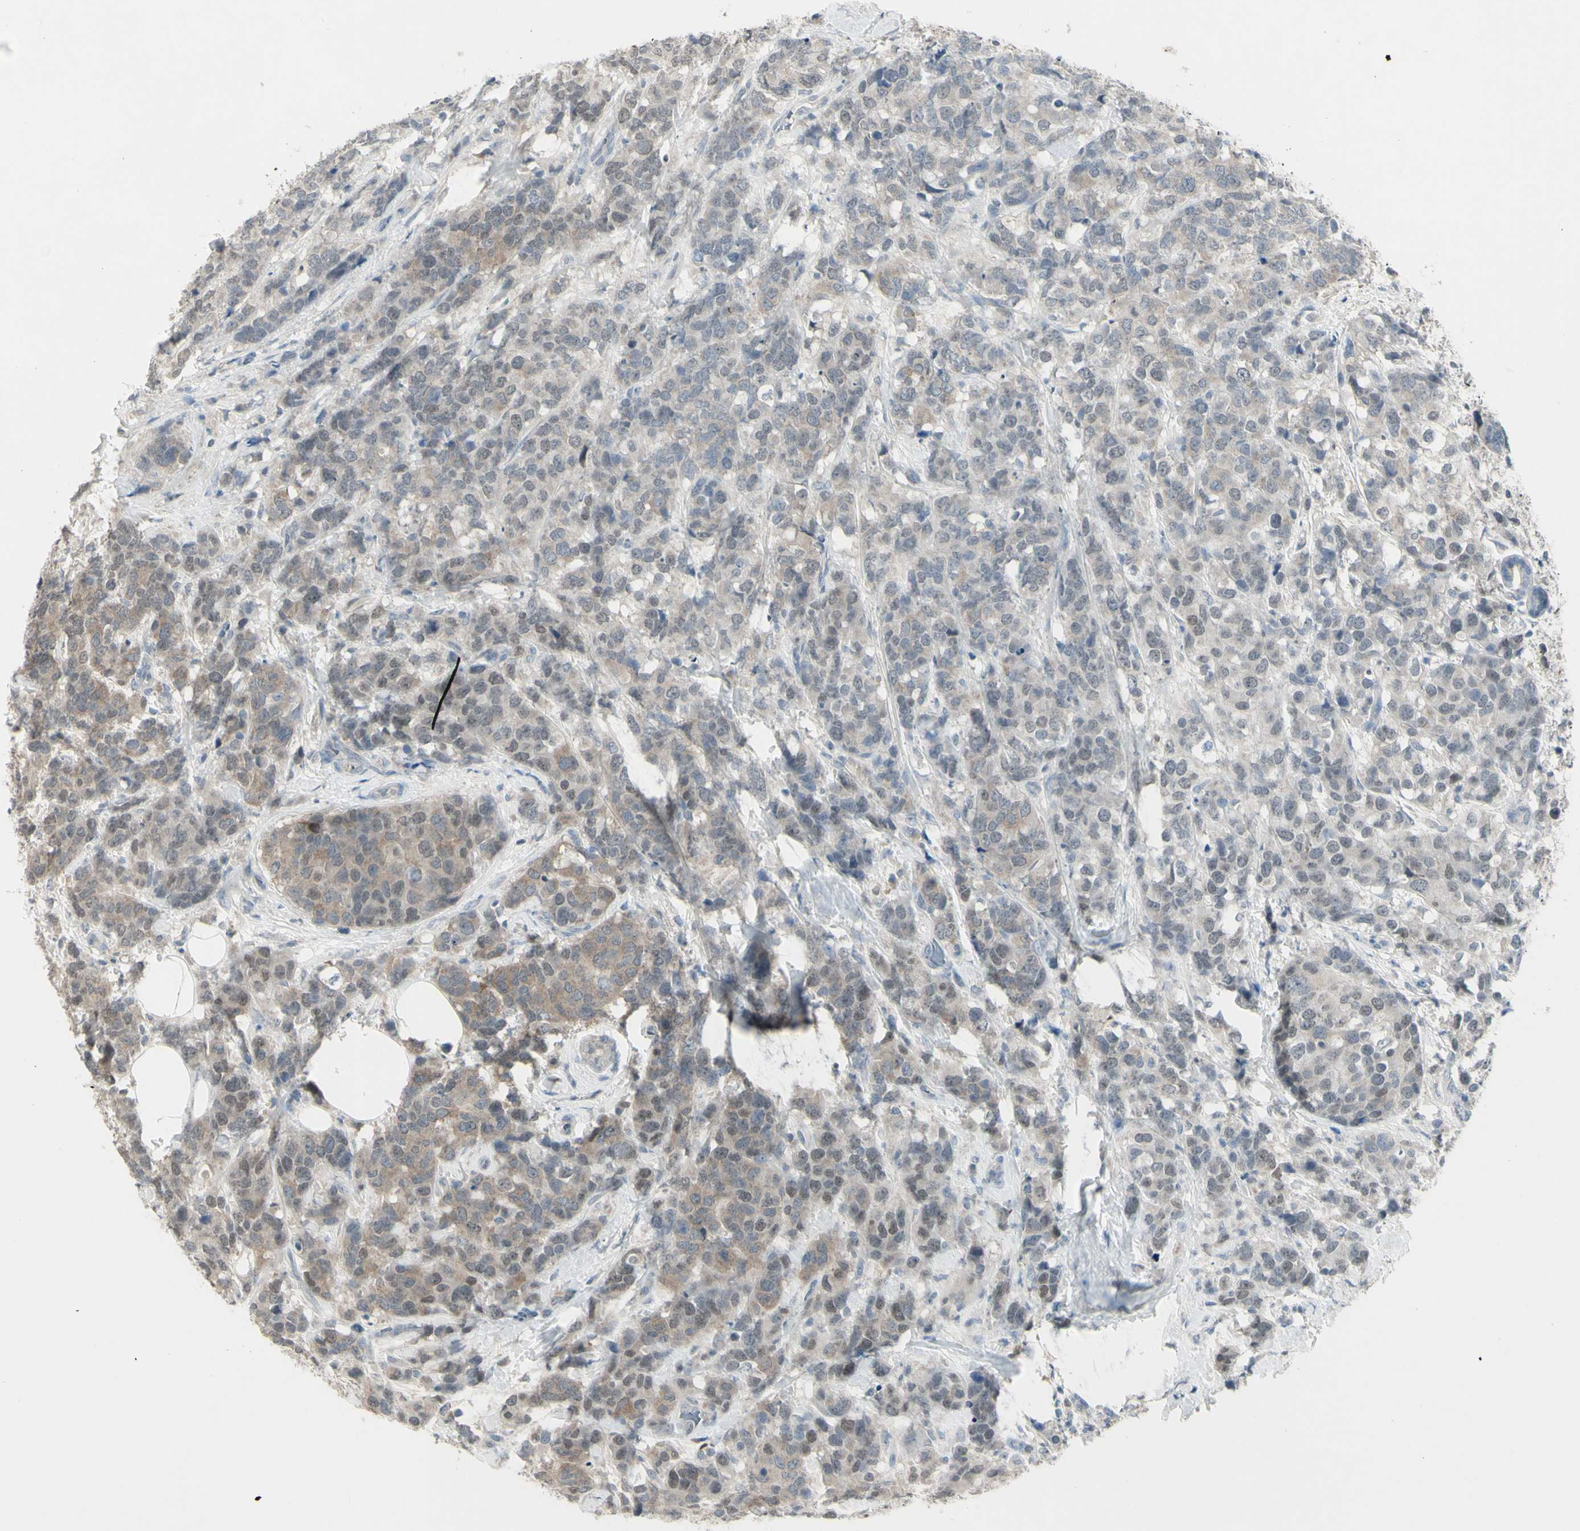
{"staining": {"intensity": "weak", "quantity": "25%-75%", "location": "cytoplasmic/membranous"}, "tissue": "breast cancer", "cell_type": "Tumor cells", "image_type": "cancer", "snomed": [{"axis": "morphology", "description": "Lobular carcinoma"}, {"axis": "topography", "description": "Breast"}], "caption": "Immunohistochemical staining of human breast cancer (lobular carcinoma) reveals weak cytoplasmic/membranous protein positivity in about 25%-75% of tumor cells. (brown staining indicates protein expression, while blue staining denotes nuclei).", "gene": "PIAS4", "patient": {"sex": "female", "age": 59}}